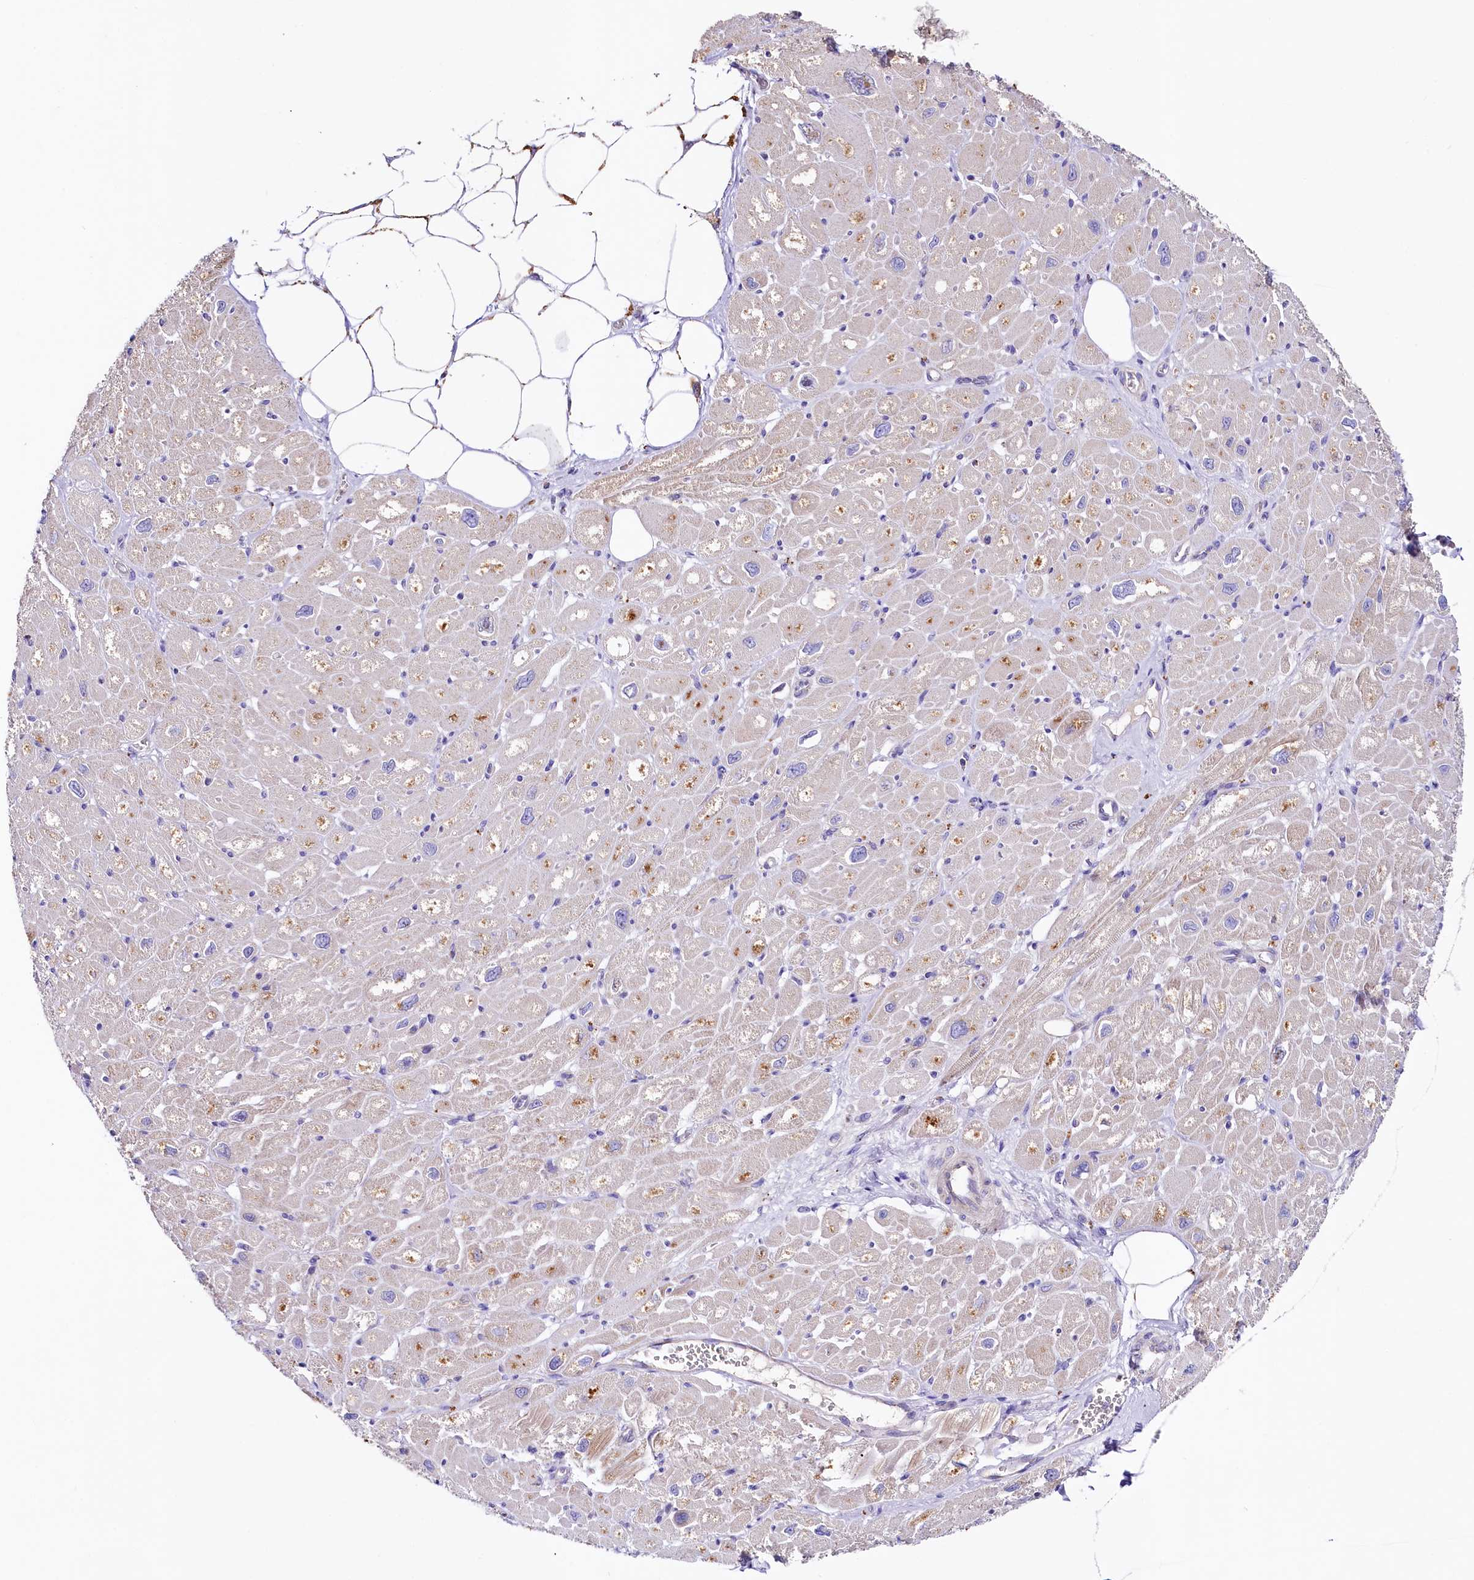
{"staining": {"intensity": "moderate", "quantity": "25%-75%", "location": "cytoplasmic/membranous"}, "tissue": "heart muscle", "cell_type": "Cardiomyocytes", "image_type": "normal", "snomed": [{"axis": "morphology", "description": "Normal tissue, NOS"}, {"axis": "topography", "description": "Heart"}], "caption": "IHC of unremarkable heart muscle displays medium levels of moderate cytoplasmic/membranous expression in about 25%-75% of cardiomyocytes. The staining is performed using DAB (3,3'-diaminobenzidine) brown chromogen to label protein expression. The nuclei are counter-stained blue using hematoxylin.", "gene": "SACM1L", "patient": {"sex": "male", "age": 50}}